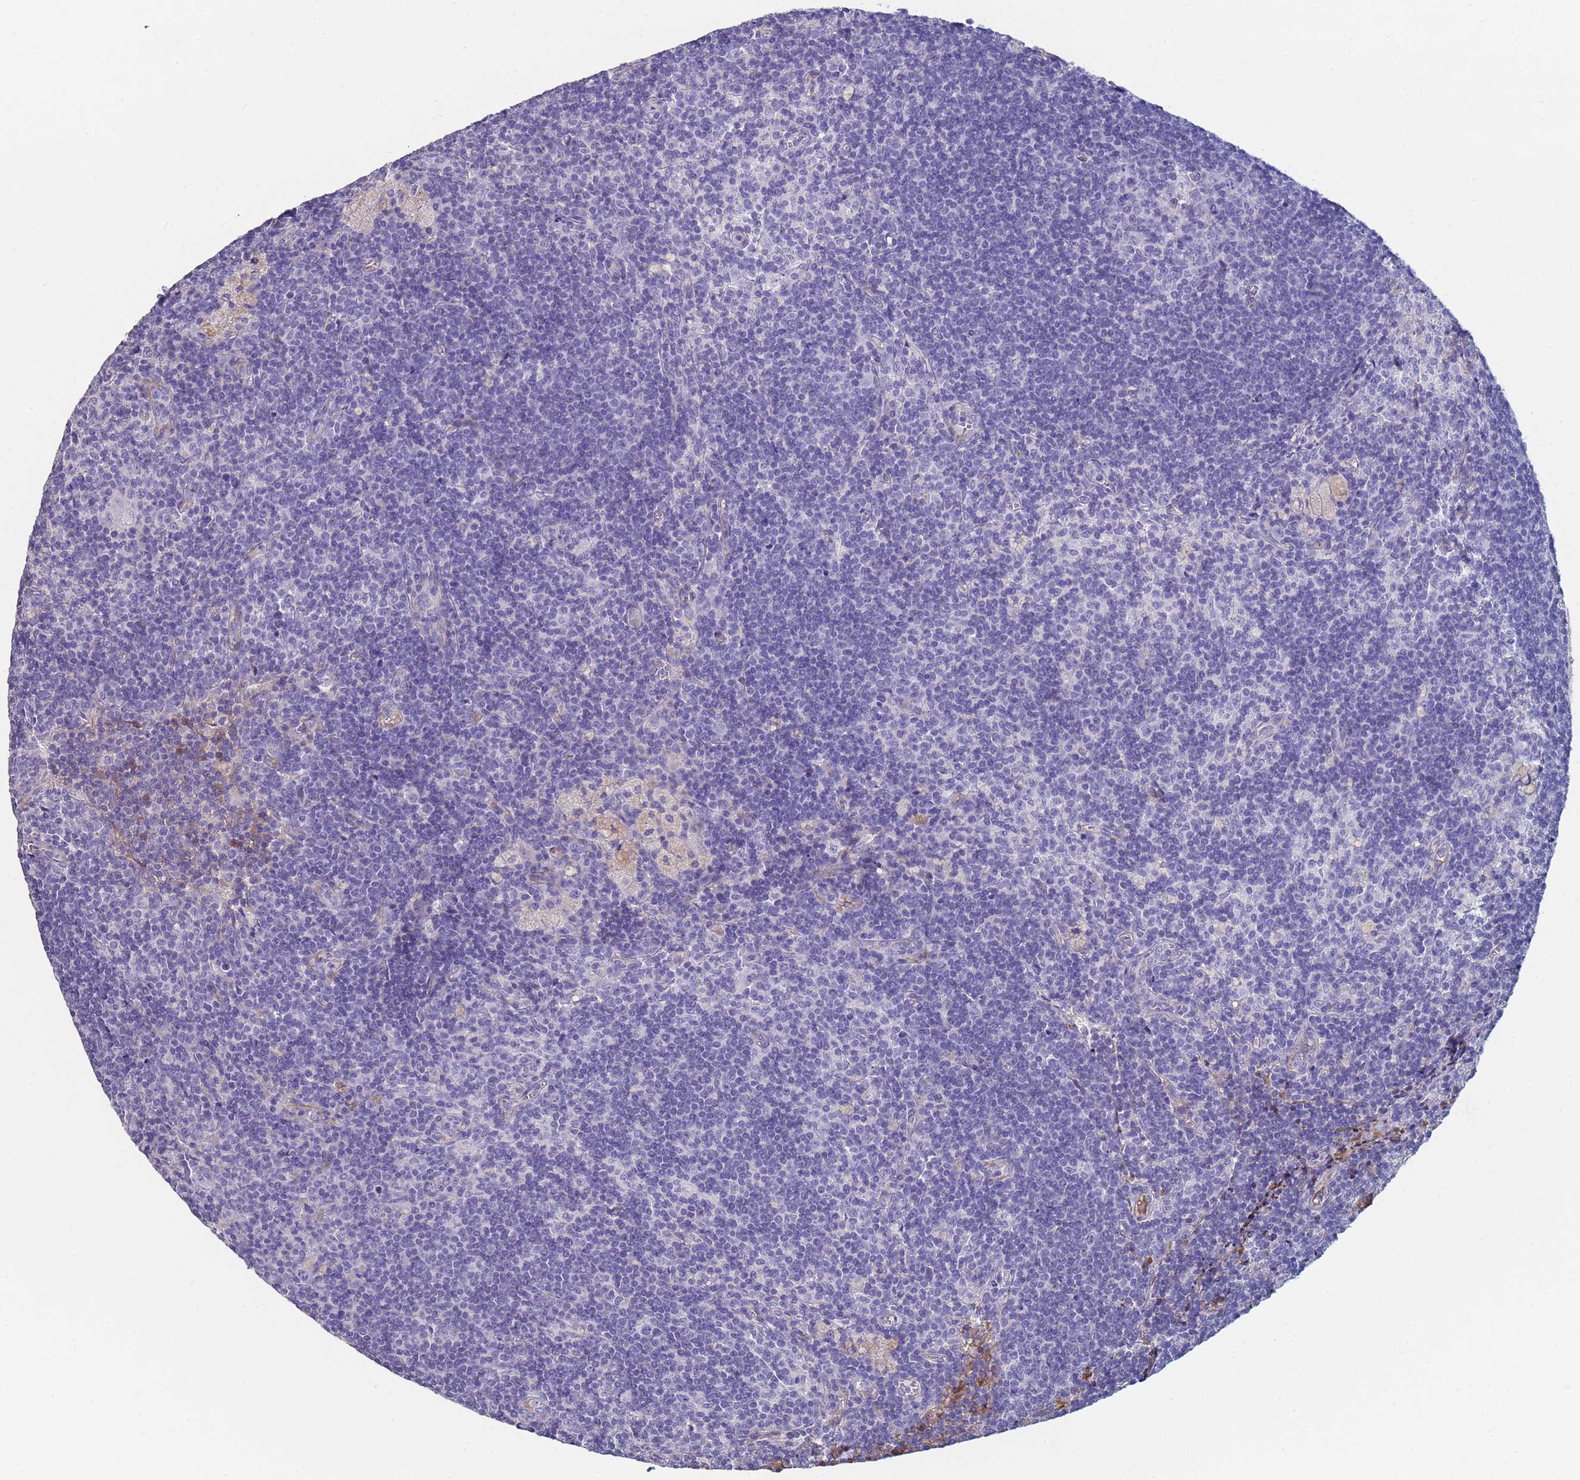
{"staining": {"intensity": "negative", "quantity": "none", "location": "none"}, "tissue": "lymph node", "cell_type": "Germinal center cells", "image_type": "normal", "snomed": [{"axis": "morphology", "description": "Normal tissue, NOS"}, {"axis": "topography", "description": "Lymph node"}], "caption": "This histopathology image is of benign lymph node stained with immunohistochemistry to label a protein in brown with the nuclei are counter-stained blue. There is no positivity in germinal center cells.", "gene": "ABCA8", "patient": {"sex": "male", "age": 69}}